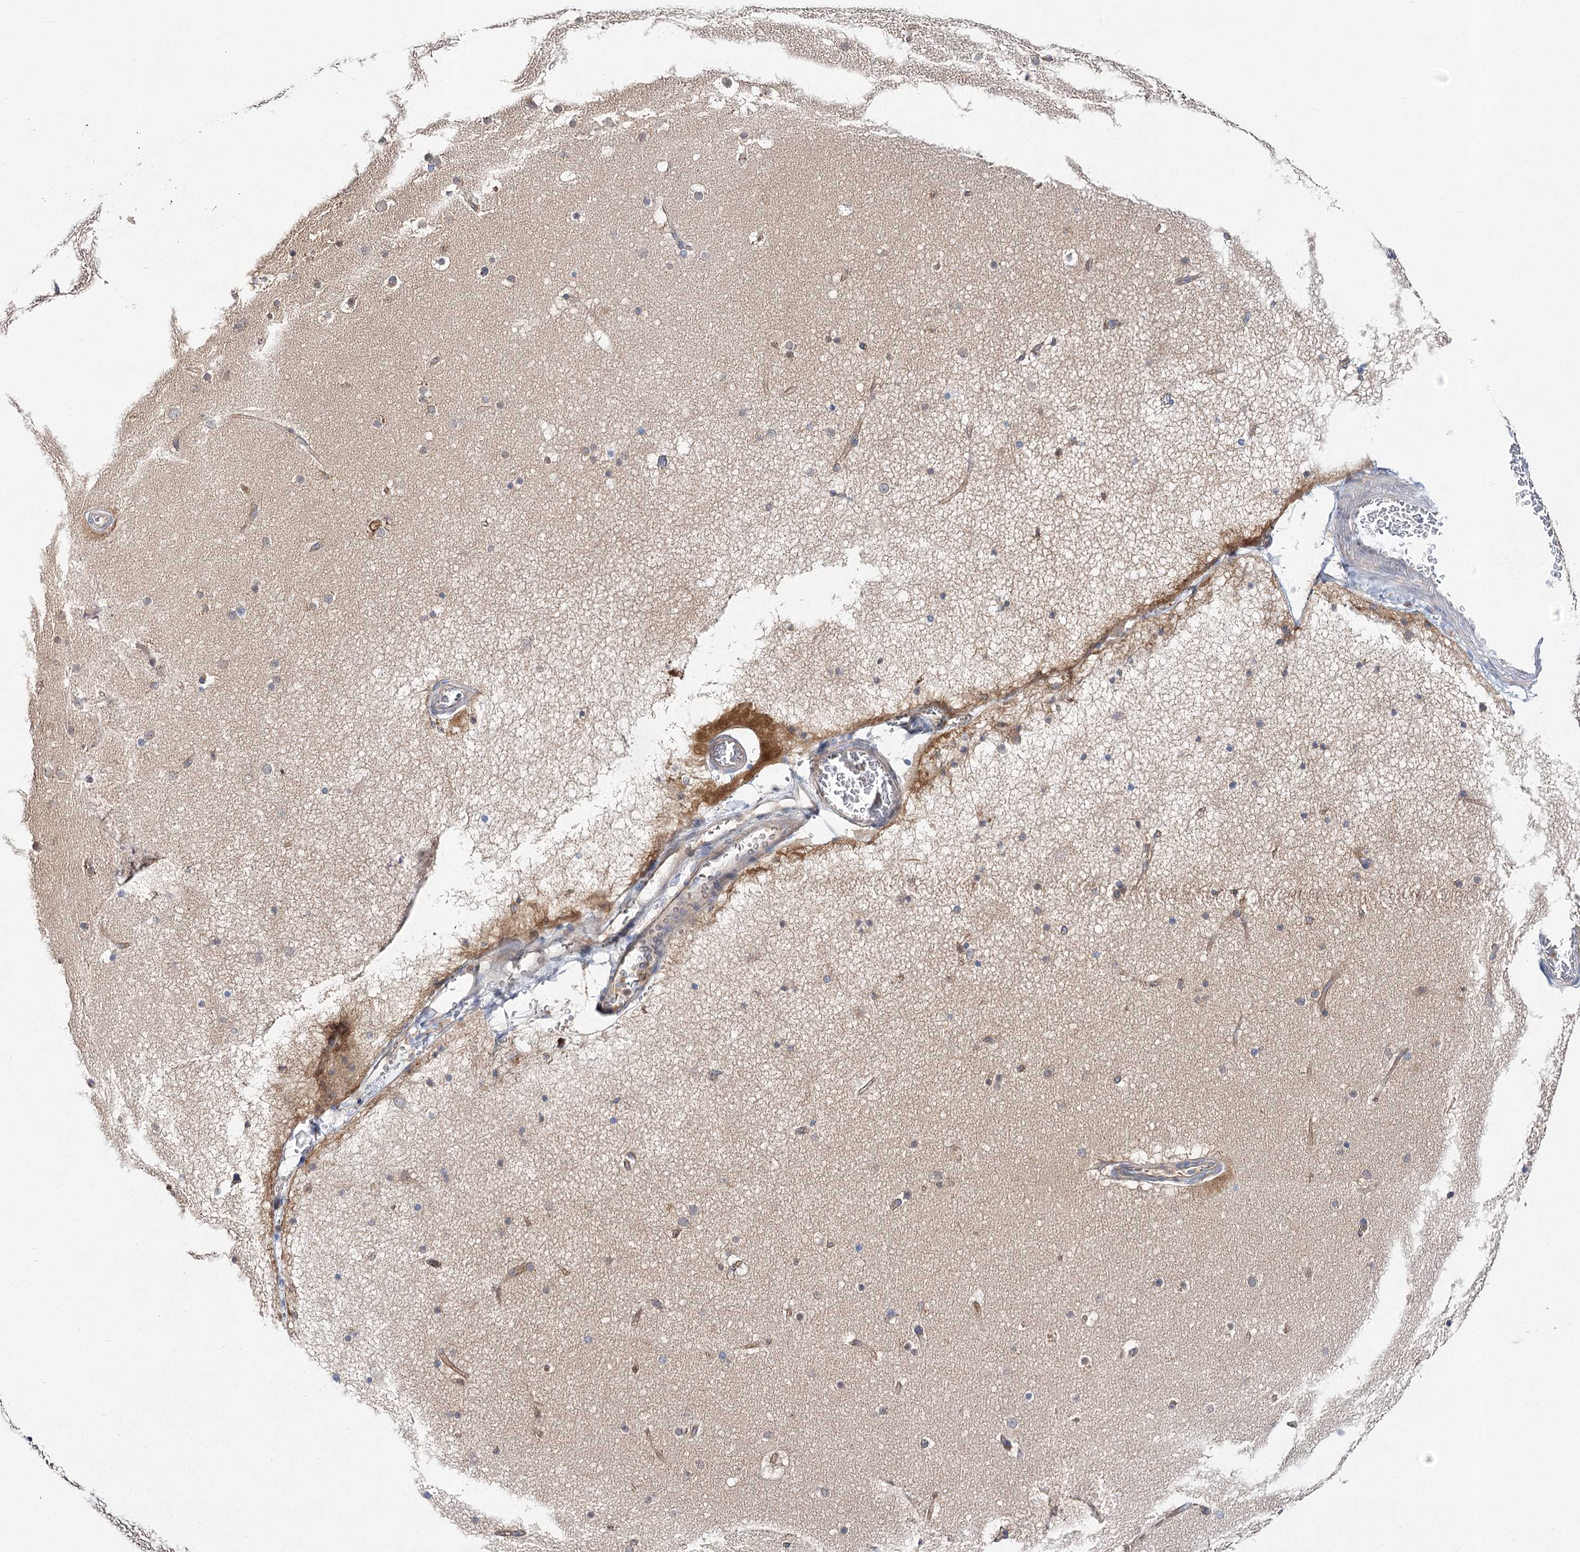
{"staining": {"intensity": "weak", "quantity": ">75%", "location": "cytoplasmic/membranous"}, "tissue": "cerebral cortex", "cell_type": "Endothelial cells", "image_type": "normal", "snomed": [{"axis": "morphology", "description": "Normal tissue, NOS"}, {"axis": "topography", "description": "Cerebral cortex"}], "caption": "This histopathology image reveals immunohistochemistry staining of benign cerebral cortex, with low weak cytoplasmic/membranous expression in approximately >75% of endothelial cells.", "gene": "ABRAXAS2", "patient": {"sex": "male", "age": 57}}